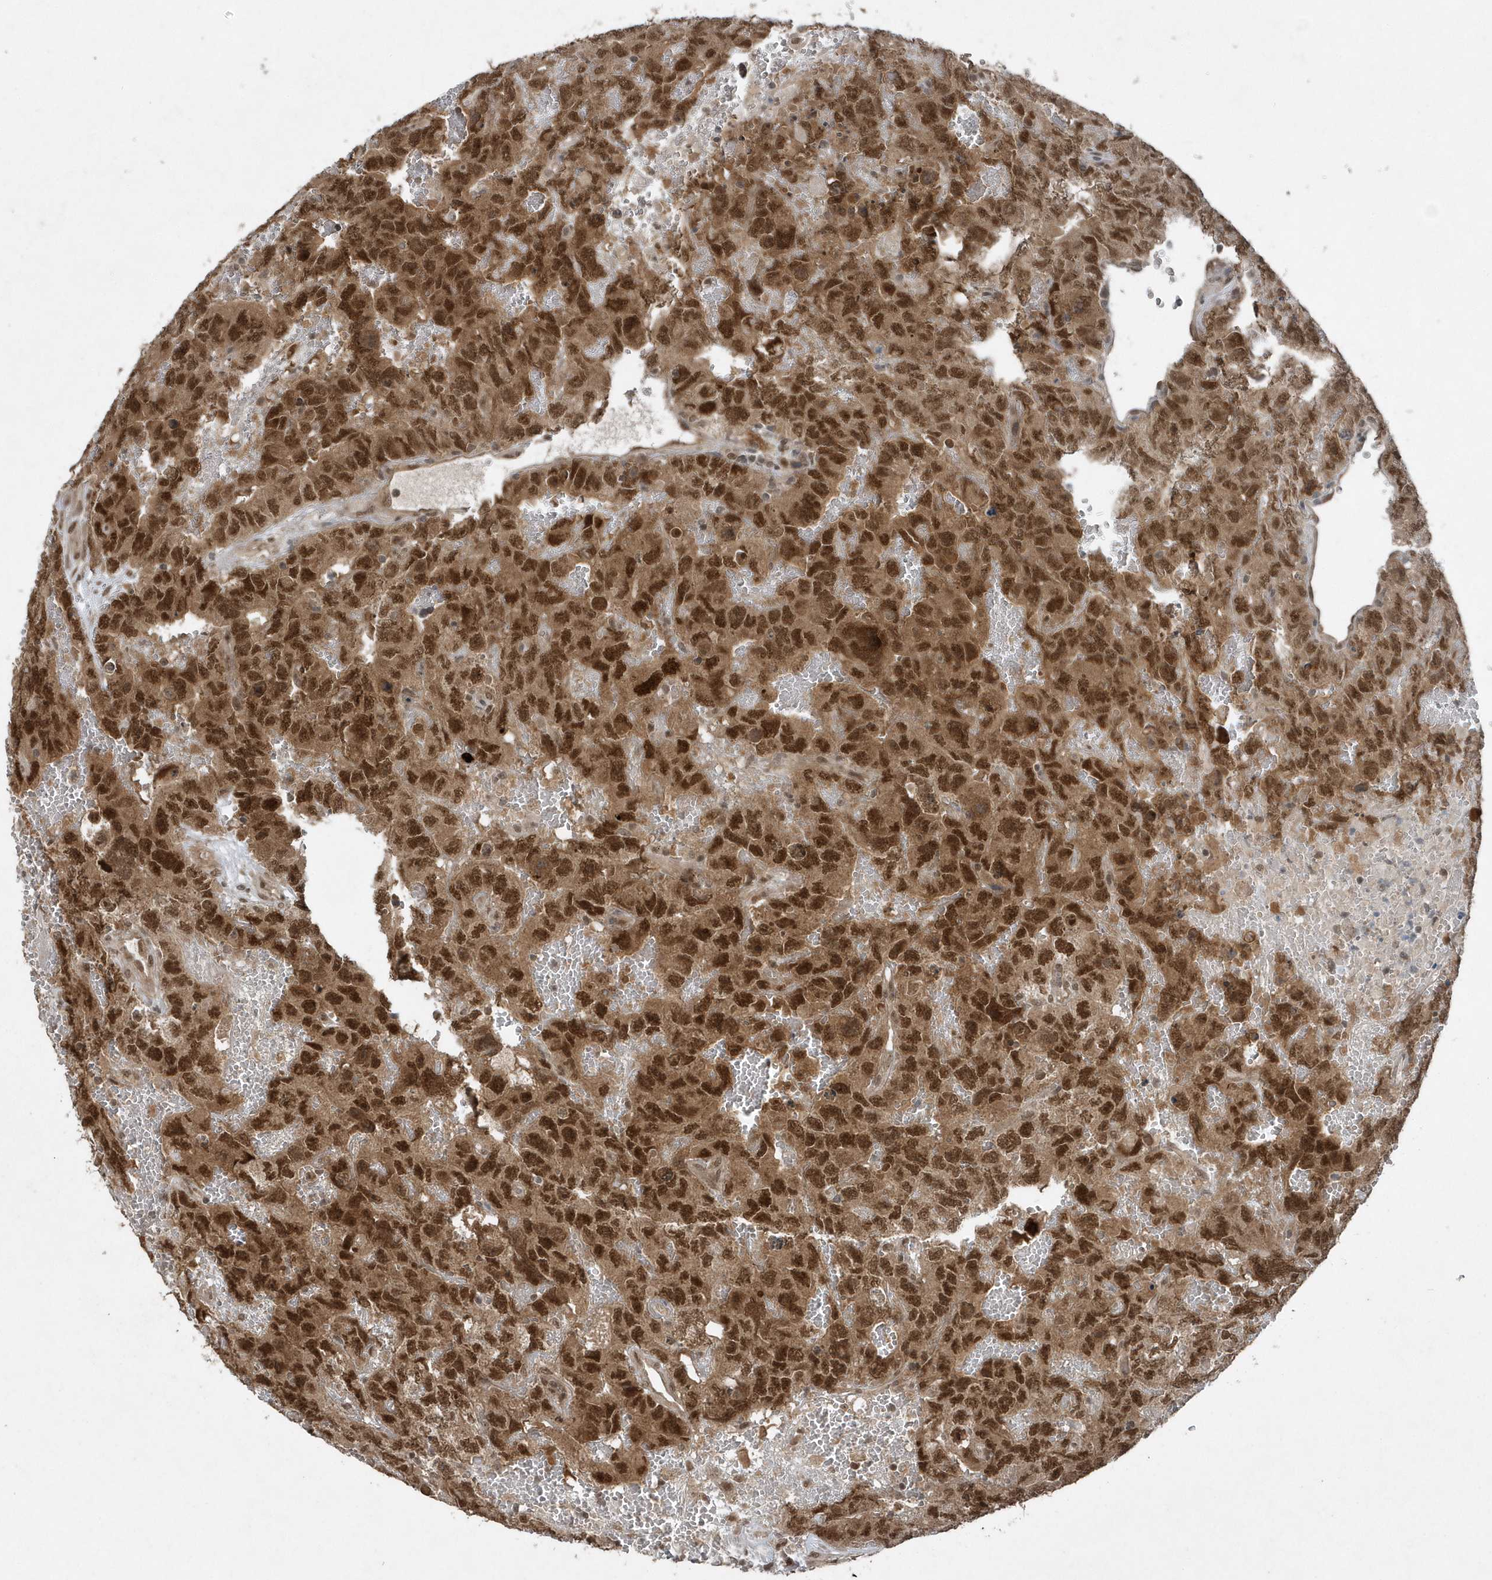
{"staining": {"intensity": "strong", "quantity": ">75%", "location": "cytoplasmic/membranous,nuclear"}, "tissue": "testis cancer", "cell_type": "Tumor cells", "image_type": "cancer", "snomed": [{"axis": "morphology", "description": "Carcinoma, Embryonal, NOS"}, {"axis": "topography", "description": "Testis"}], "caption": "Human testis embryonal carcinoma stained with a protein marker shows strong staining in tumor cells.", "gene": "QTRT2", "patient": {"sex": "male", "age": 45}}